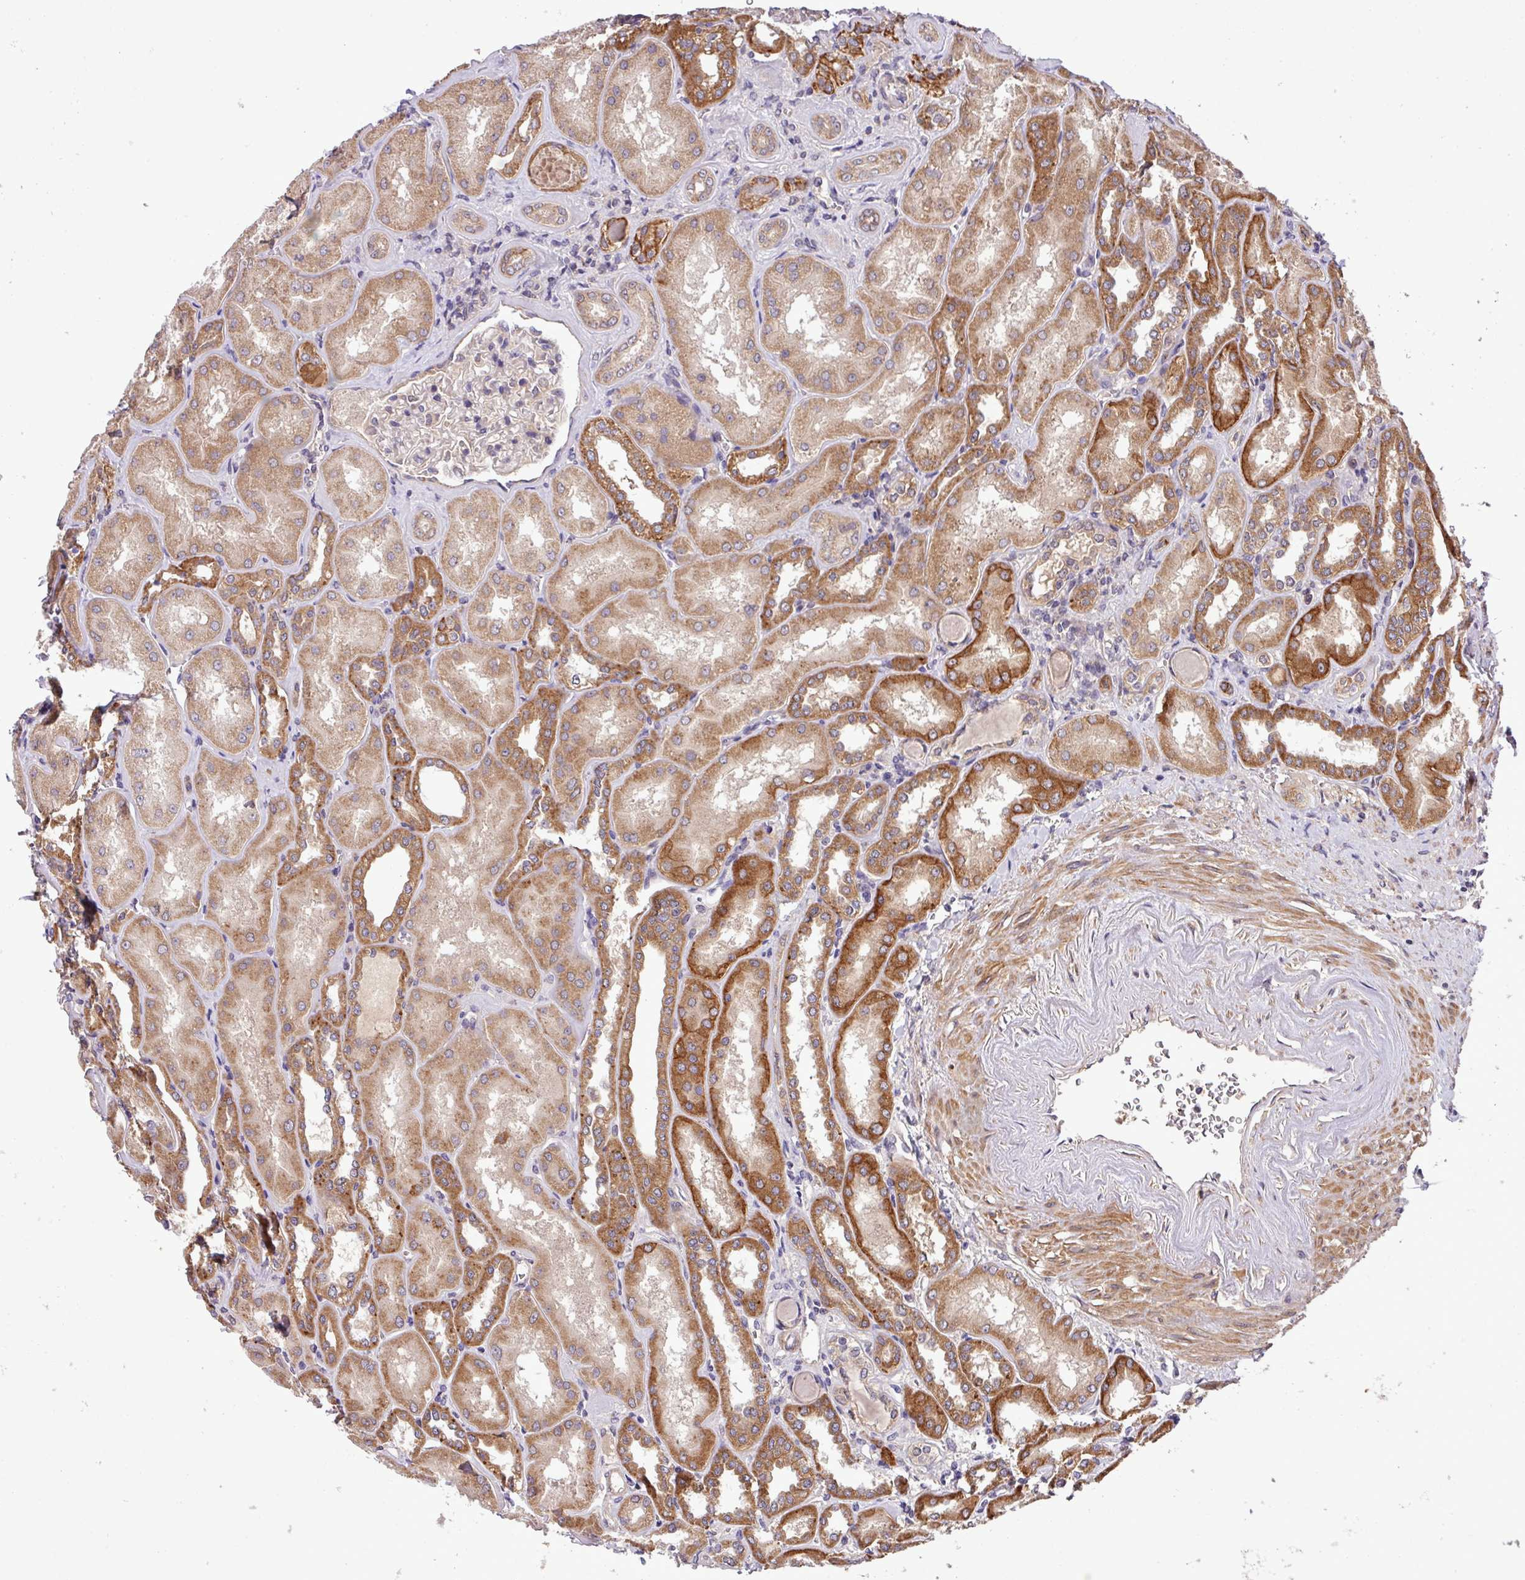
{"staining": {"intensity": "moderate", "quantity": "<25%", "location": "cytoplasmic/membranous"}, "tissue": "kidney", "cell_type": "Cells in glomeruli", "image_type": "normal", "snomed": [{"axis": "morphology", "description": "Normal tissue, NOS"}, {"axis": "topography", "description": "Kidney"}], "caption": "A high-resolution image shows immunohistochemistry (IHC) staining of normal kidney, which reveals moderate cytoplasmic/membranous expression in approximately <25% of cells in glomeruli.", "gene": "TIMM10B", "patient": {"sex": "male", "age": 61}}